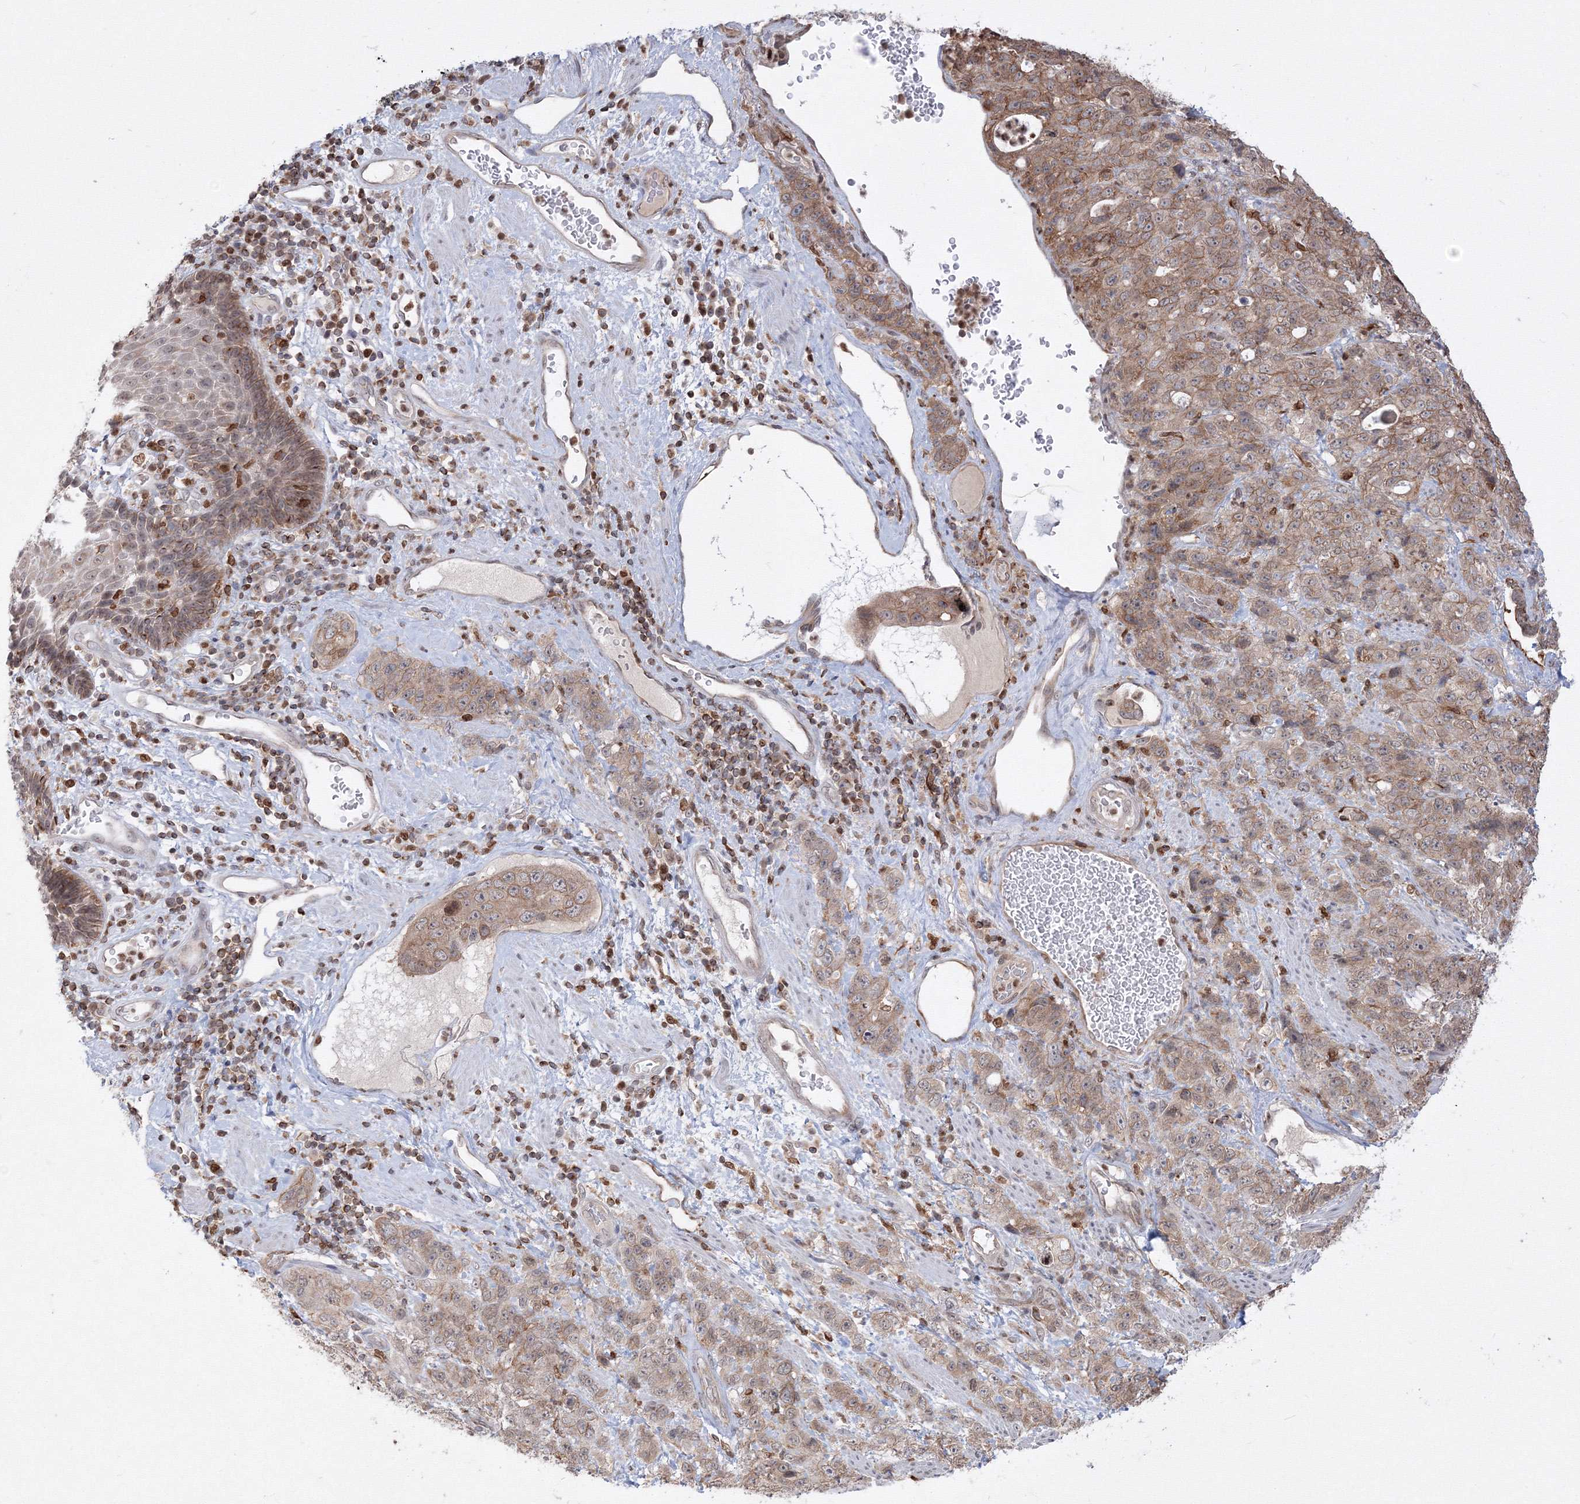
{"staining": {"intensity": "weak", "quantity": ">75%", "location": "cytoplasmic/membranous"}, "tissue": "stomach cancer", "cell_type": "Tumor cells", "image_type": "cancer", "snomed": [{"axis": "morphology", "description": "Adenocarcinoma, NOS"}, {"axis": "topography", "description": "Stomach"}], "caption": "Immunohistochemical staining of stomach cancer exhibits low levels of weak cytoplasmic/membranous expression in about >75% of tumor cells.", "gene": "TMEM50B", "patient": {"sex": "male", "age": 48}}